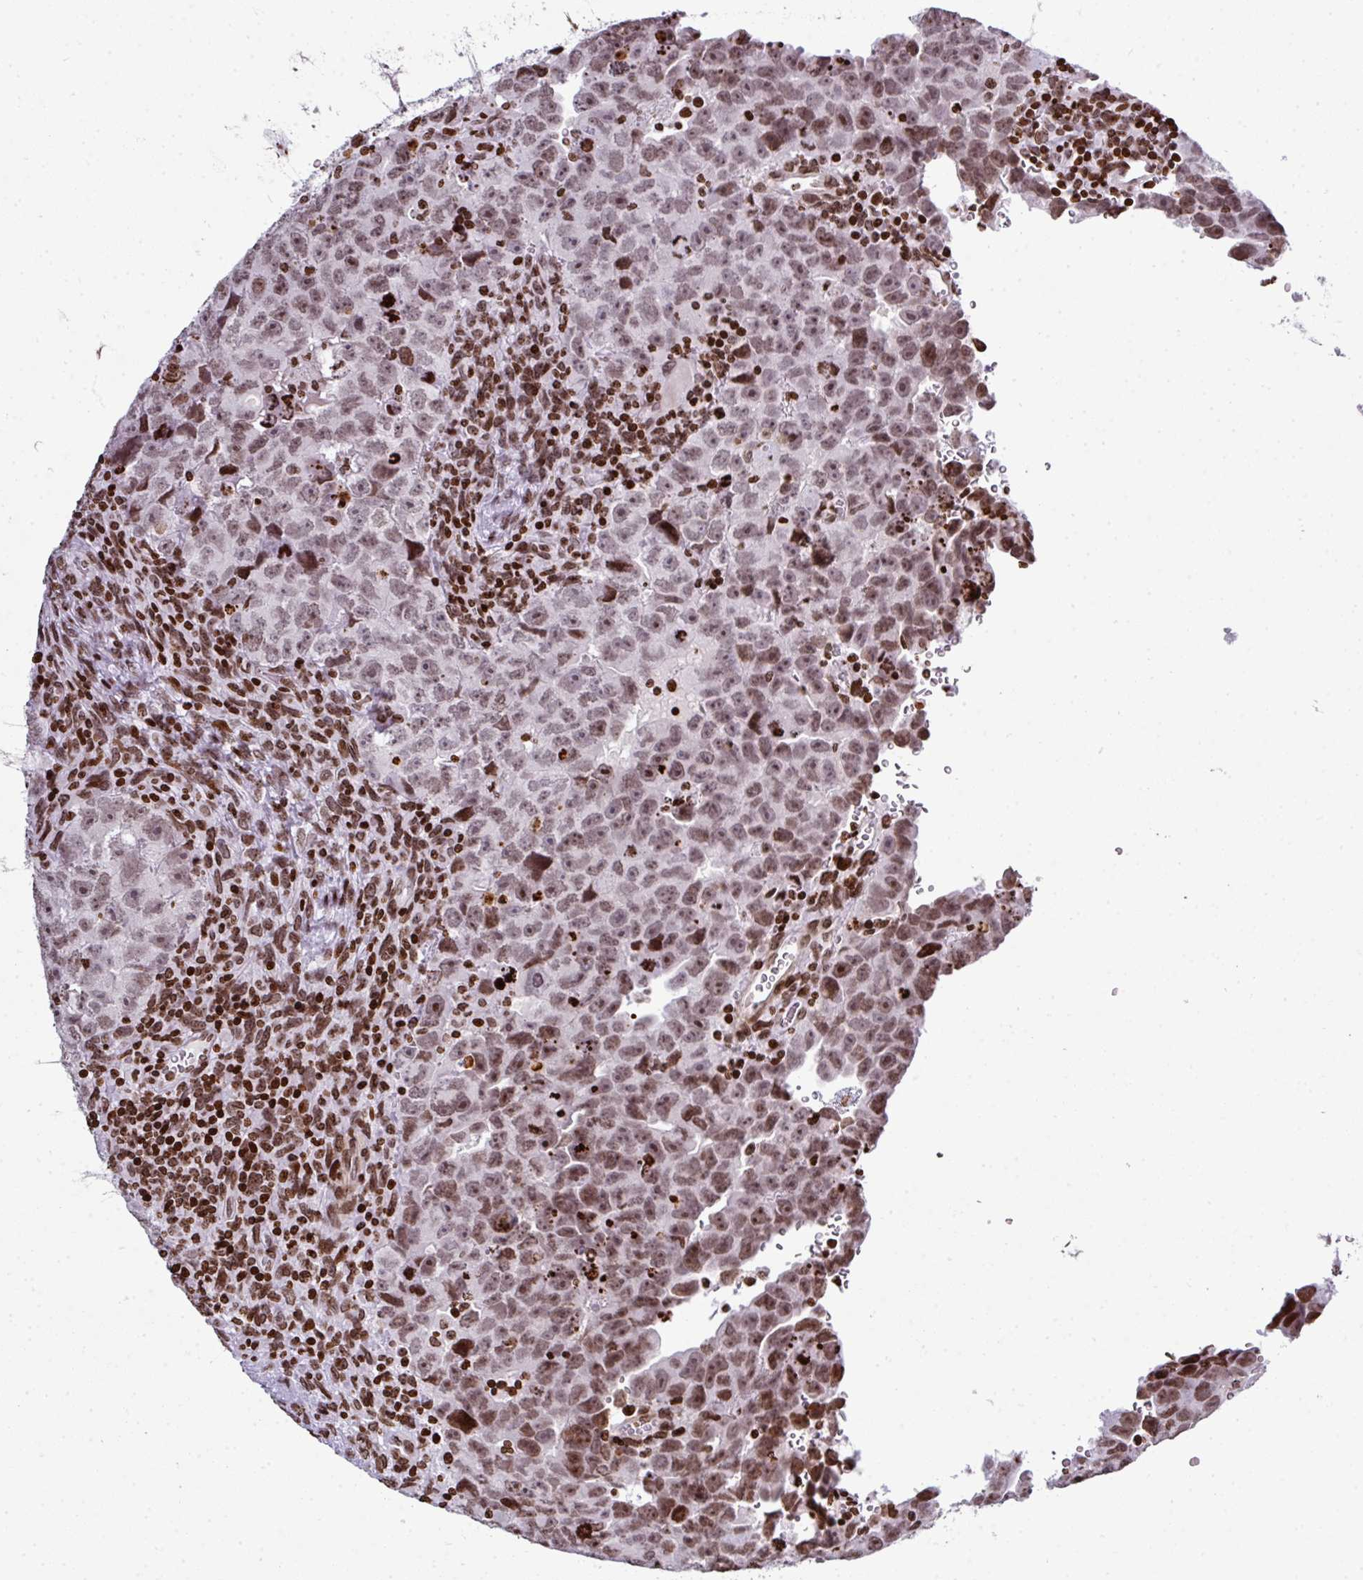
{"staining": {"intensity": "weak", "quantity": ">75%", "location": "nuclear"}, "tissue": "testis cancer", "cell_type": "Tumor cells", "image_type": "cancer", "snomed": [{"axis": "morphology", "description": "Carcinoma, Embryonal, NOS"}, {"axis": "topography", "description": "Testis"}], "caption": "Immunohistochemistry (DAB (3,3'-diaminobenzidine)) staining of human testis embryonal carcinoma reveals weak nuclear protein expression in approximately >75% of tumor cells. (DAB = brown stain, brightfield microscopy at high magnification).", "gene": "RASL11A", "patient": {"sex": "male", "age": 24}}